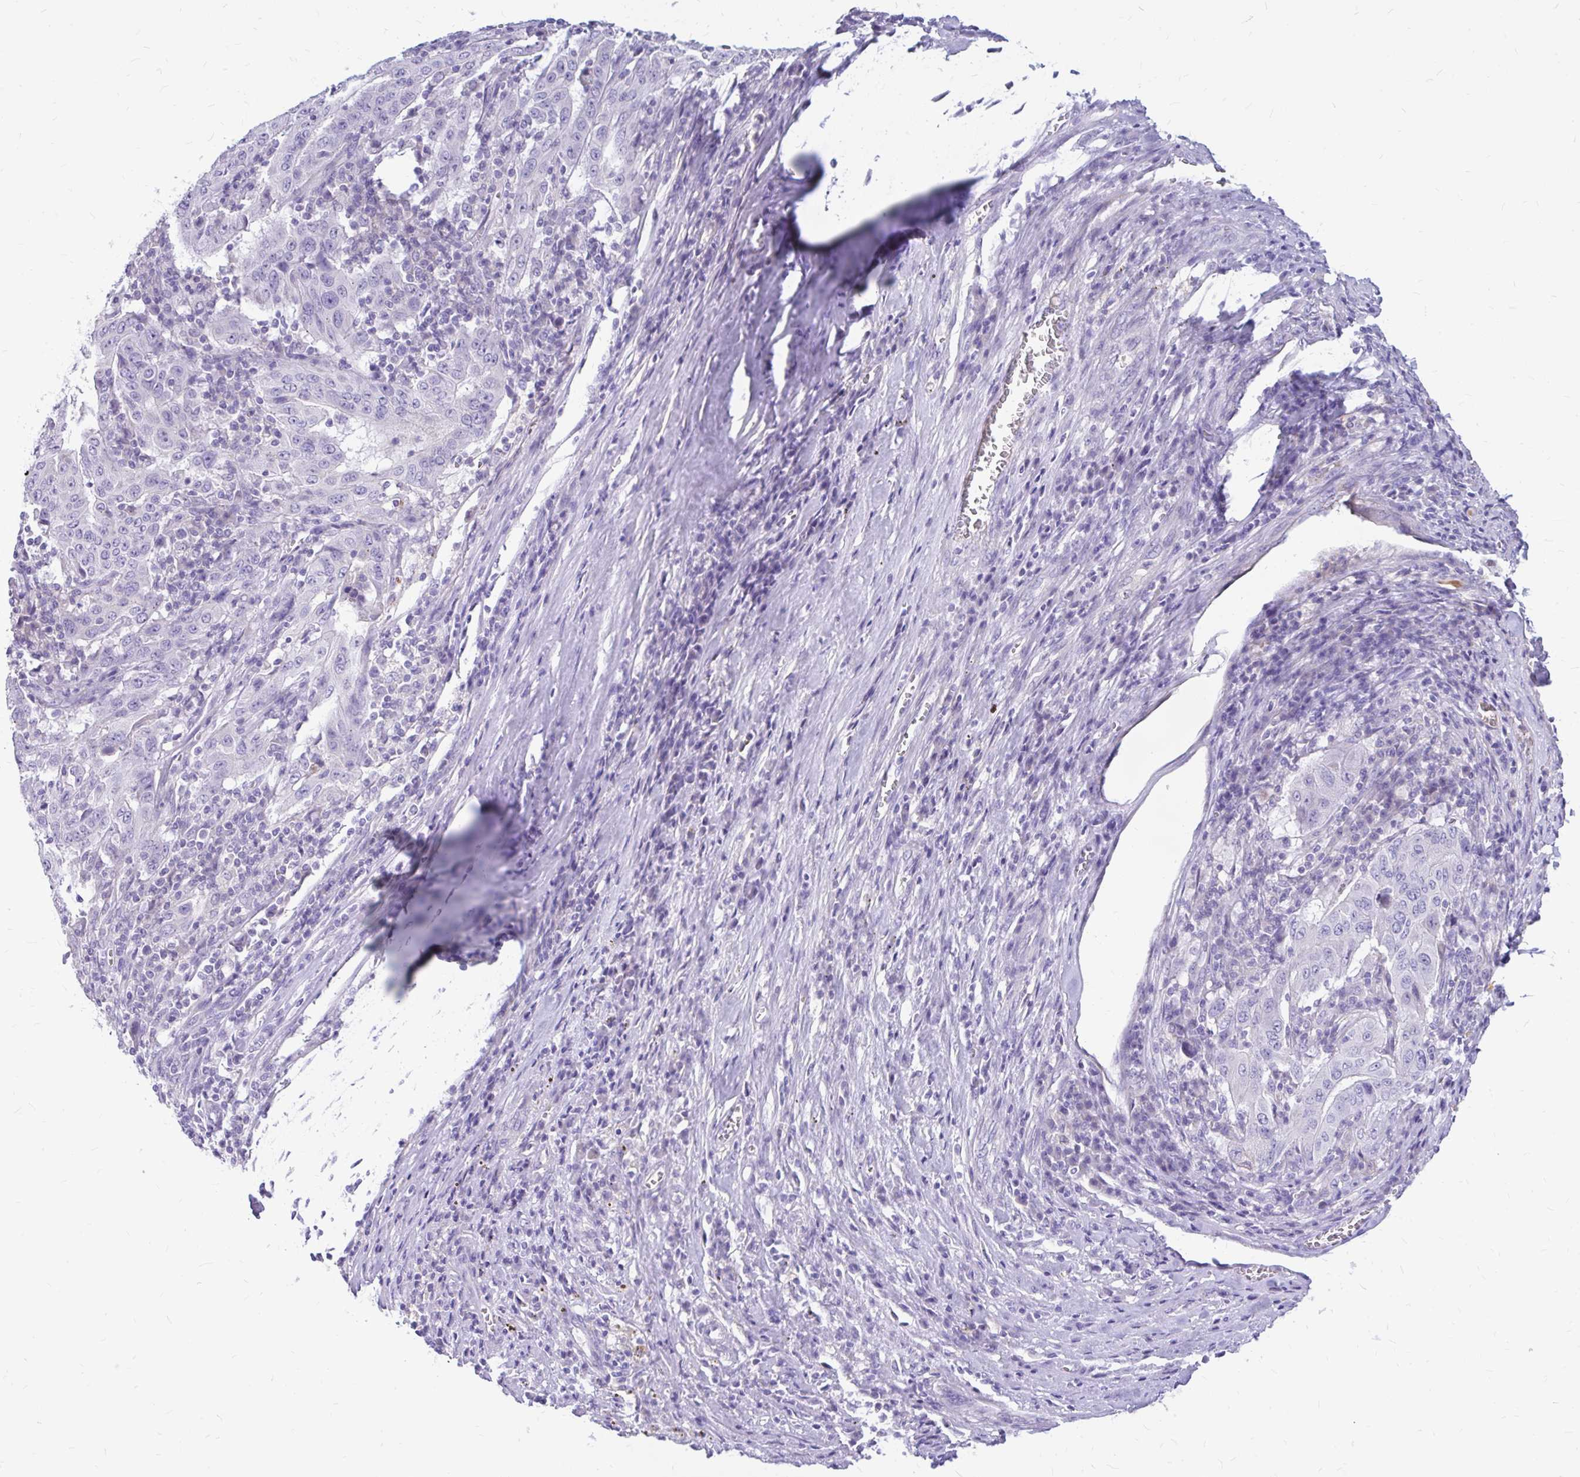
{"staining": {"intensity": "negative", "quantity": "none", "location": "none"}, "tissue": "pancreatic cancer", "cell_type": "Tumor cells", "image_type": "cancer", "snomed": [{"axis": "morphology", "description": "Adenocarcinoma, NOS"}, {"axis": "topography", "description": "Pancreas"}], "caption": "Immunohistochemistry (IHC) micrograph of pancreatic adenocarcinoma stained for a protein (brown), which displays no positivity in tumor cells.", "gene": "MAP1LC3A", "patient": {"sex": "male", "age": 63}}